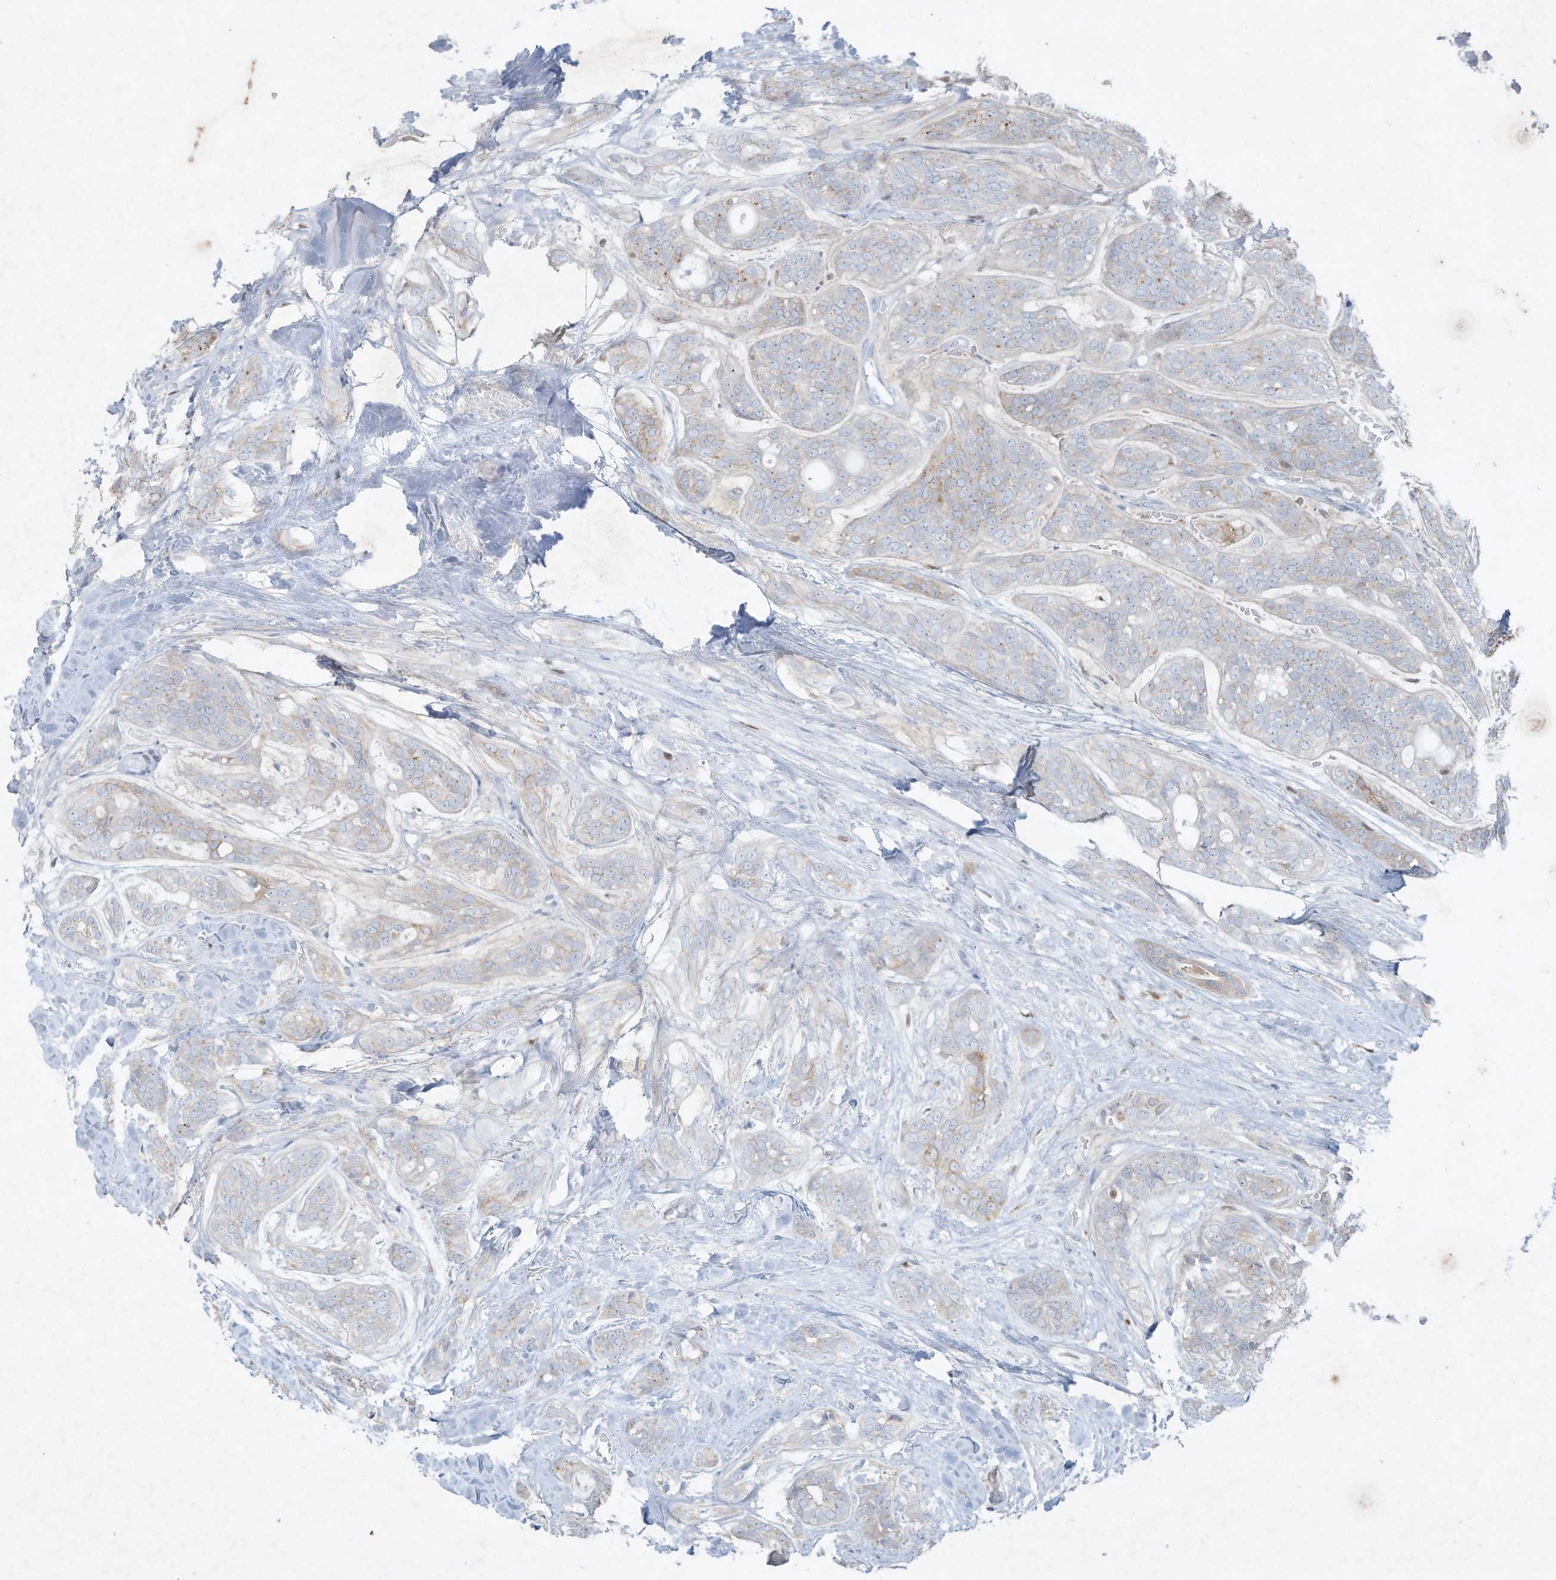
{"staining": {"intensity": "moderate", "quantity": "<25%", "location": "cytoplasmic/membranous"}, "tissue": "head and neck cancer", "cell_type": "Tumor cells", "image_type": "cancer", "snomed": [{"axis": "morphology", "description": "Adenocarcinoma, NOS"}, {"axis": "topography", "description": "Head-Neck"}], "caption": "This image shows head and neck cancer (adenocarcinoma) stained with IHC to label a protein in brown. The cytoplasmic/membranous of tumor cells show moderate positivity for the protein. Nuclei are counter-stained blue.", "gene": "TUBE1", "patient": {"sex": "male", "age": 66}}